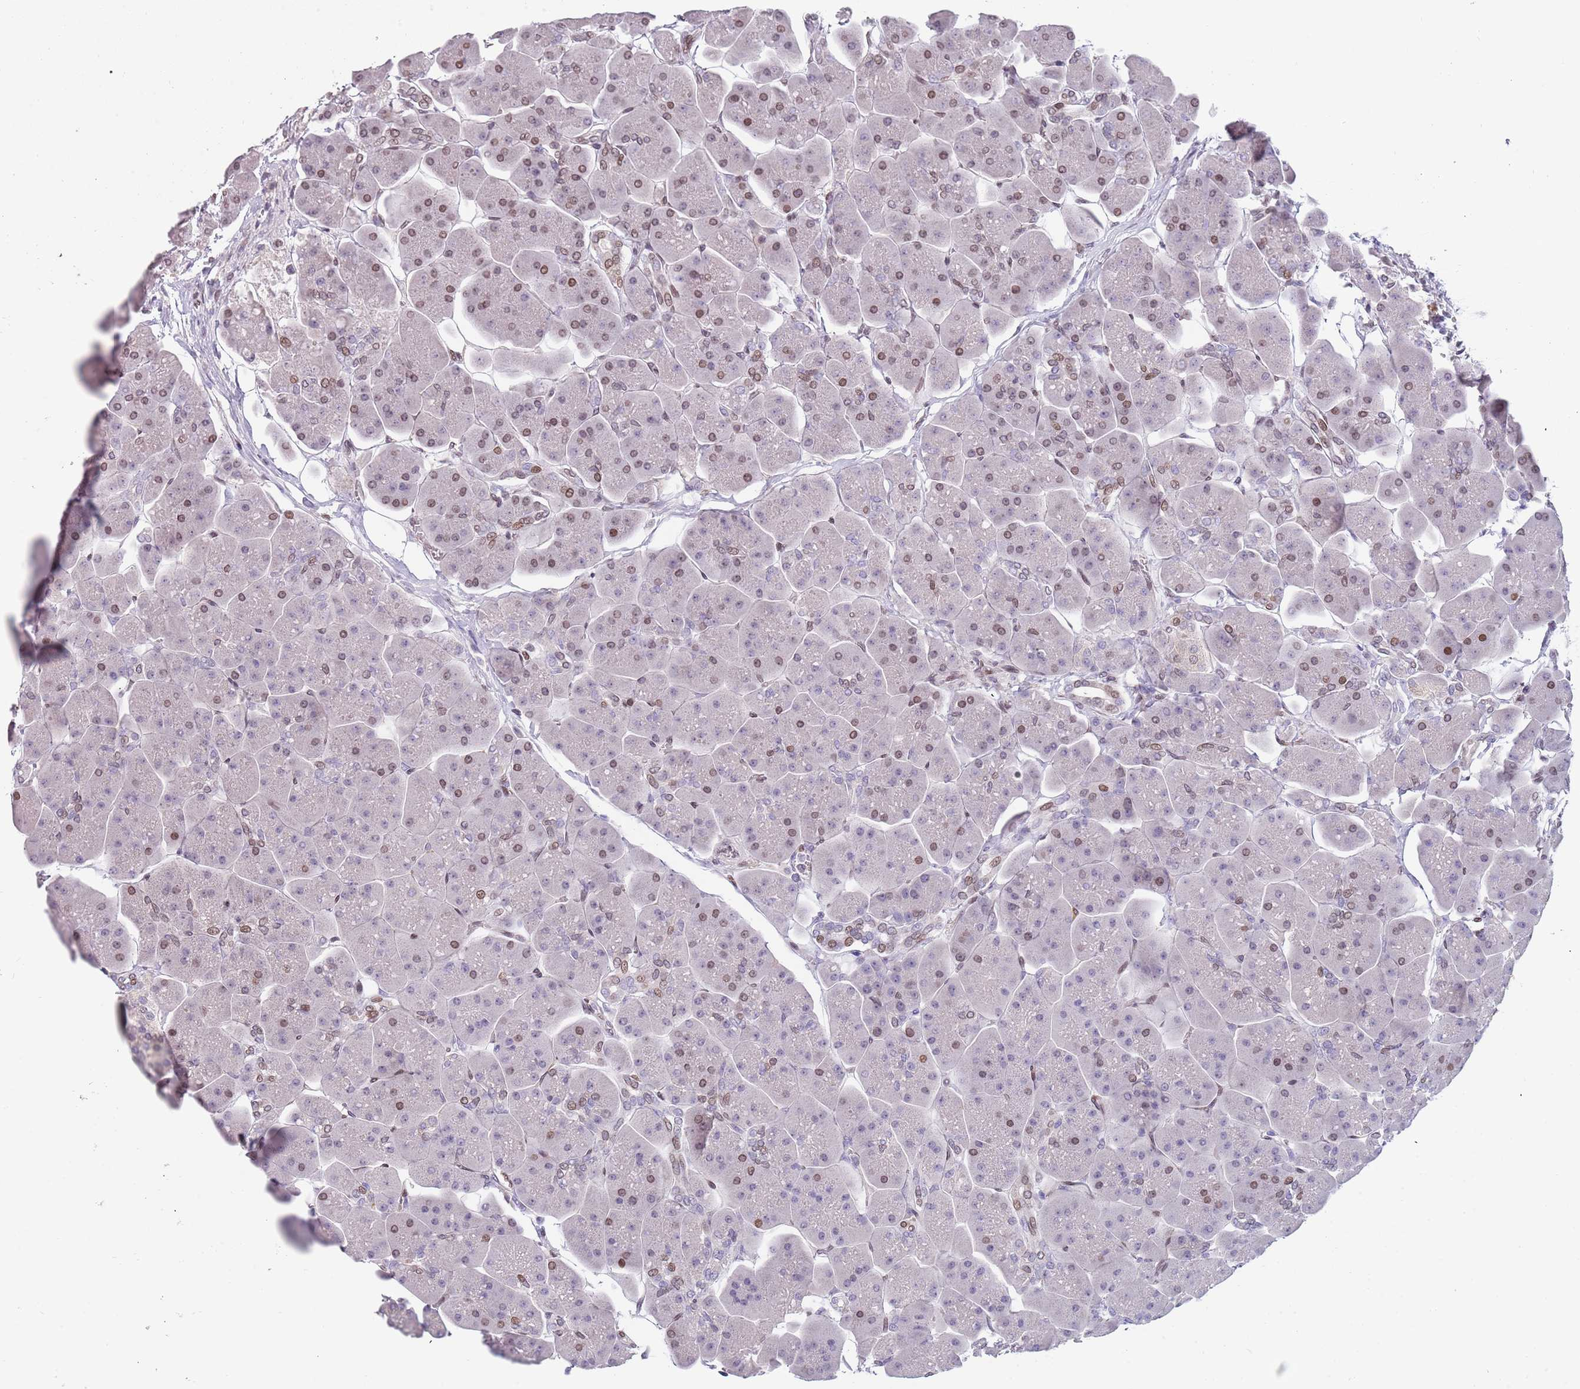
{"staining": {"intensity": "moderate", "quantity": "25%-75%", "location": "cytoplasmic/membranous,nuclear"}, "tissue": "pancreas", "cell_type": "Exocrine glandular cells", "image_type": "normal", "snomed": [{"axis": "morphology", "description": "Normal tissue, NOS"}, {"axis": "topography", "description": "Pancreas"}], "caption": "Immunohistochemical staining of unremarkable pancreas demonstrates moderate cytoplasmic/membranous,nuclear protein expression in approximately 25%-75% of exocrine glandular cells. (DAB (3,3'-diaminobenzidine) IHC, brown staining for protein, blue staining for nuclei).", "gene": "KLHDC2", "patient": {"sex": "male", "age": 66}}